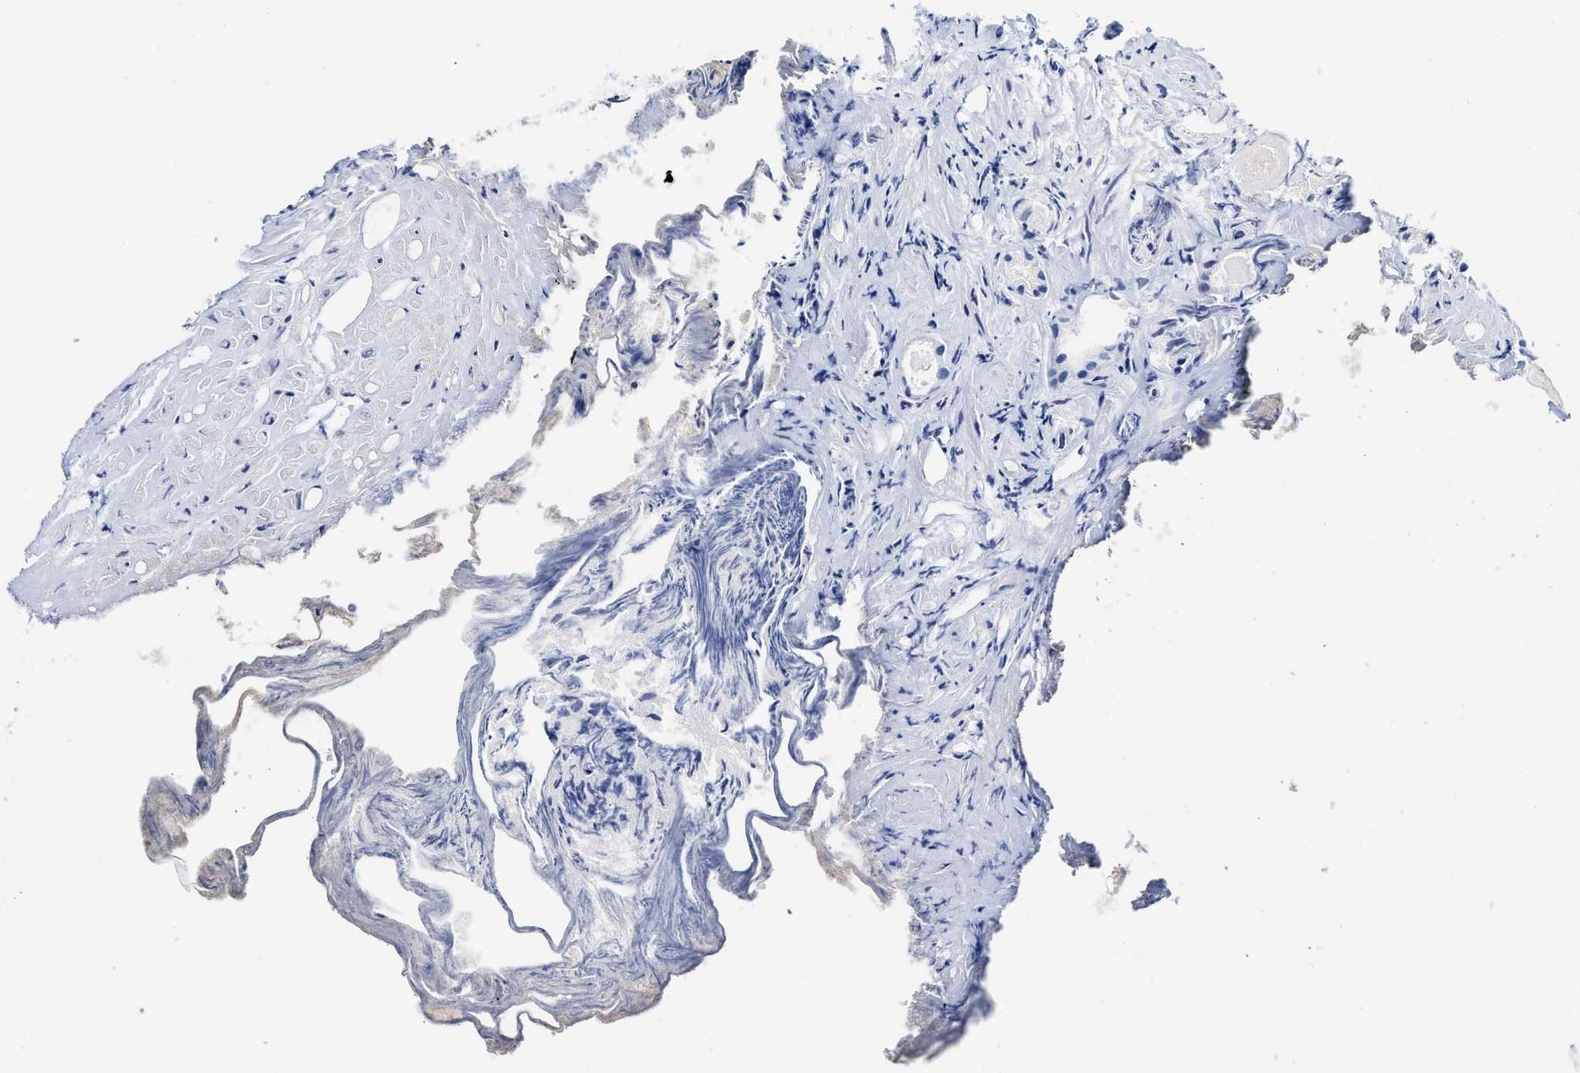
{"staining": {"intensity": "negative", "quantity": "none", "location": "none"}, "tissue": "prostate cancer", "cell_type": "Tumor cells", "image_type": "cancer", "snomed": [{"axis": "morphology", "description": "Adenocarcinoma, Low grade"}, {"axis": "topography", "description": "Prostate"}], "caption": "DAB immunohistochemical staining of low-grade adenocarcinoma (prostate) exhibits no significant expression in tumor cells. The staining was performed using DAB to visualize the protein expression in brown, while the nuclei were stained in blue with hematoxylin (Magnification: 20x).", "gene": "C2", "patient": {"sex": "male", "age": 72}}